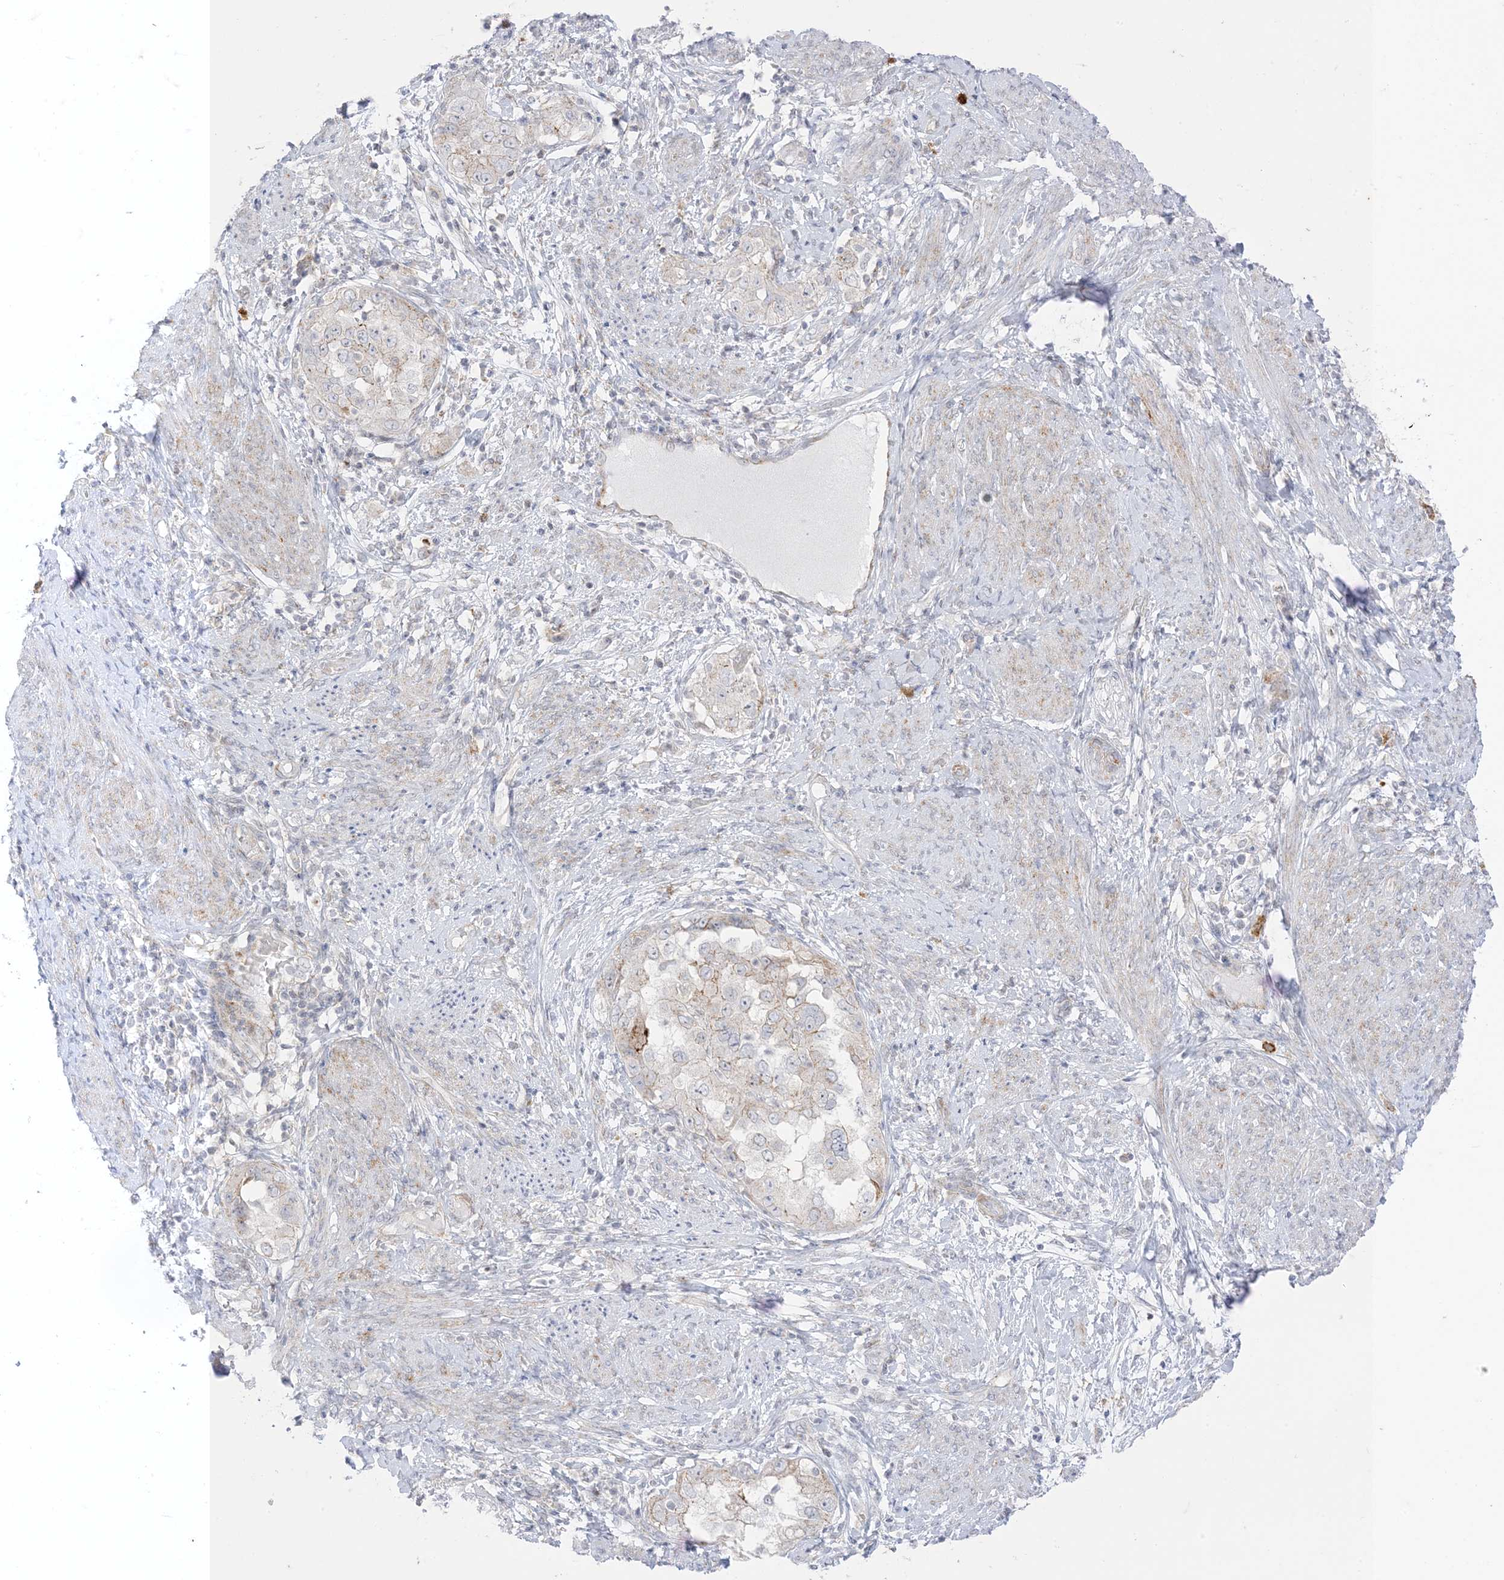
{"staining": {"intensity": "negative", "quantity": "none", "location": "none"}, "tissue": "endometrial cancer", "cell_type": "Tumor cells", "image_type": "cancer", "snomed": [{"axis": "morphology", "description": "Adenocarcinoma, NOS"}, {"axis": "topography", "description": "Endometrium"}], "caption": "The histopathology image exhibits no staining of tumor cells in adenocarcinoma (endometrial). (DAB immunohistochemistry with hematoxylin counter stain).", "gene": "RAC1", "patient": {"sex": "female", "age": 85}}